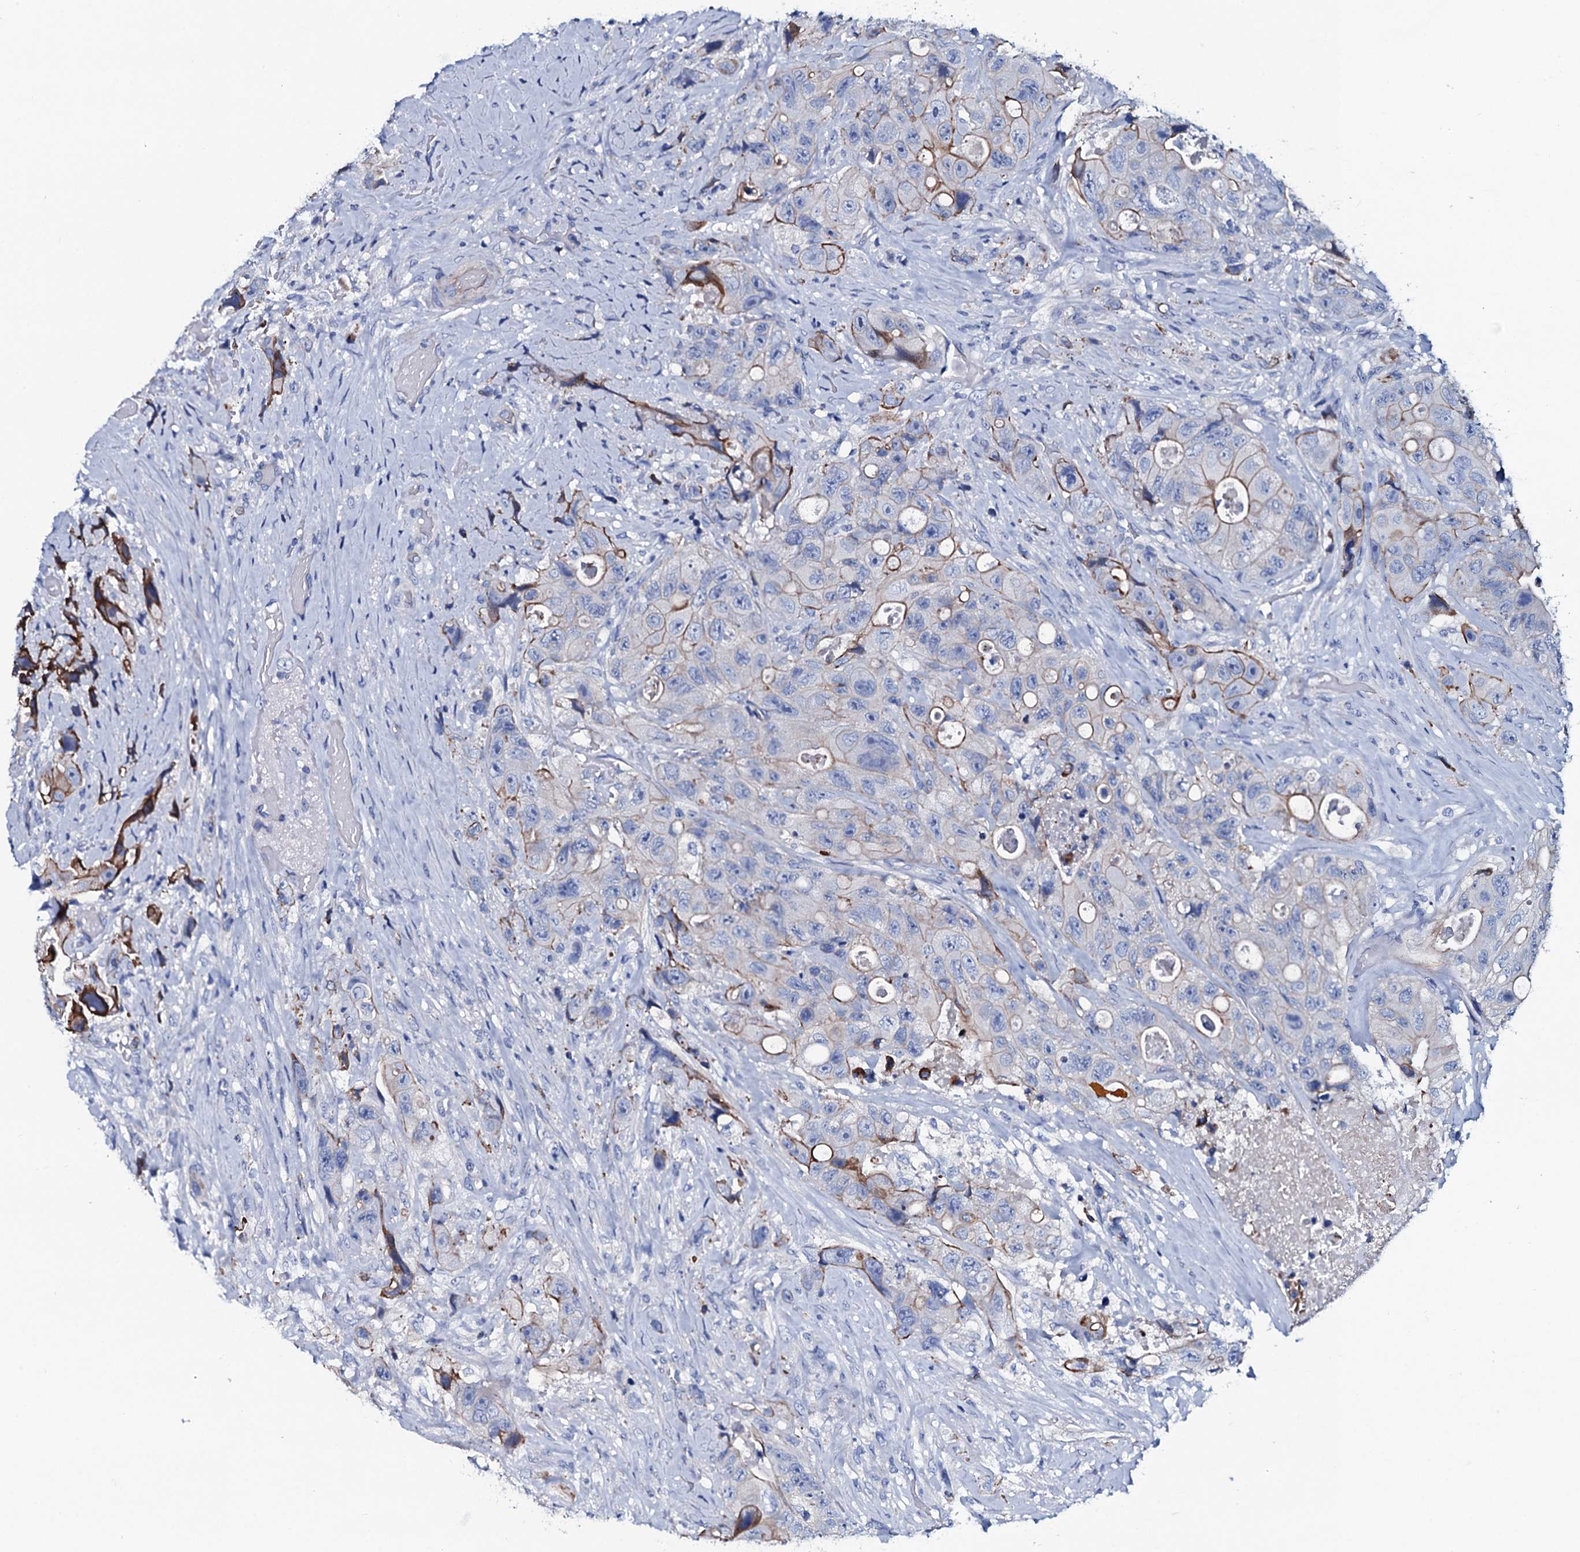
{"staining": {"intensity": "moderate", "quantity": "<25%", "location": "cytoplasmic/membranous"}, "tissue": "colorectal cancer", "cell_type": "Tumor cells", "image_type": "cancer", "snomed": [{"axis": "morphology", "description": "Adenocarcinoma, NOS"}, {"axis": "topography", "description": "Colon"}], "caption": "Colorectal cancer tissue reveals moderate cytoplasmic/membranous staining in approximately <25% of tumor cells", "gene": "GYS2", "patient": {"sex": "female", "age": 46}}